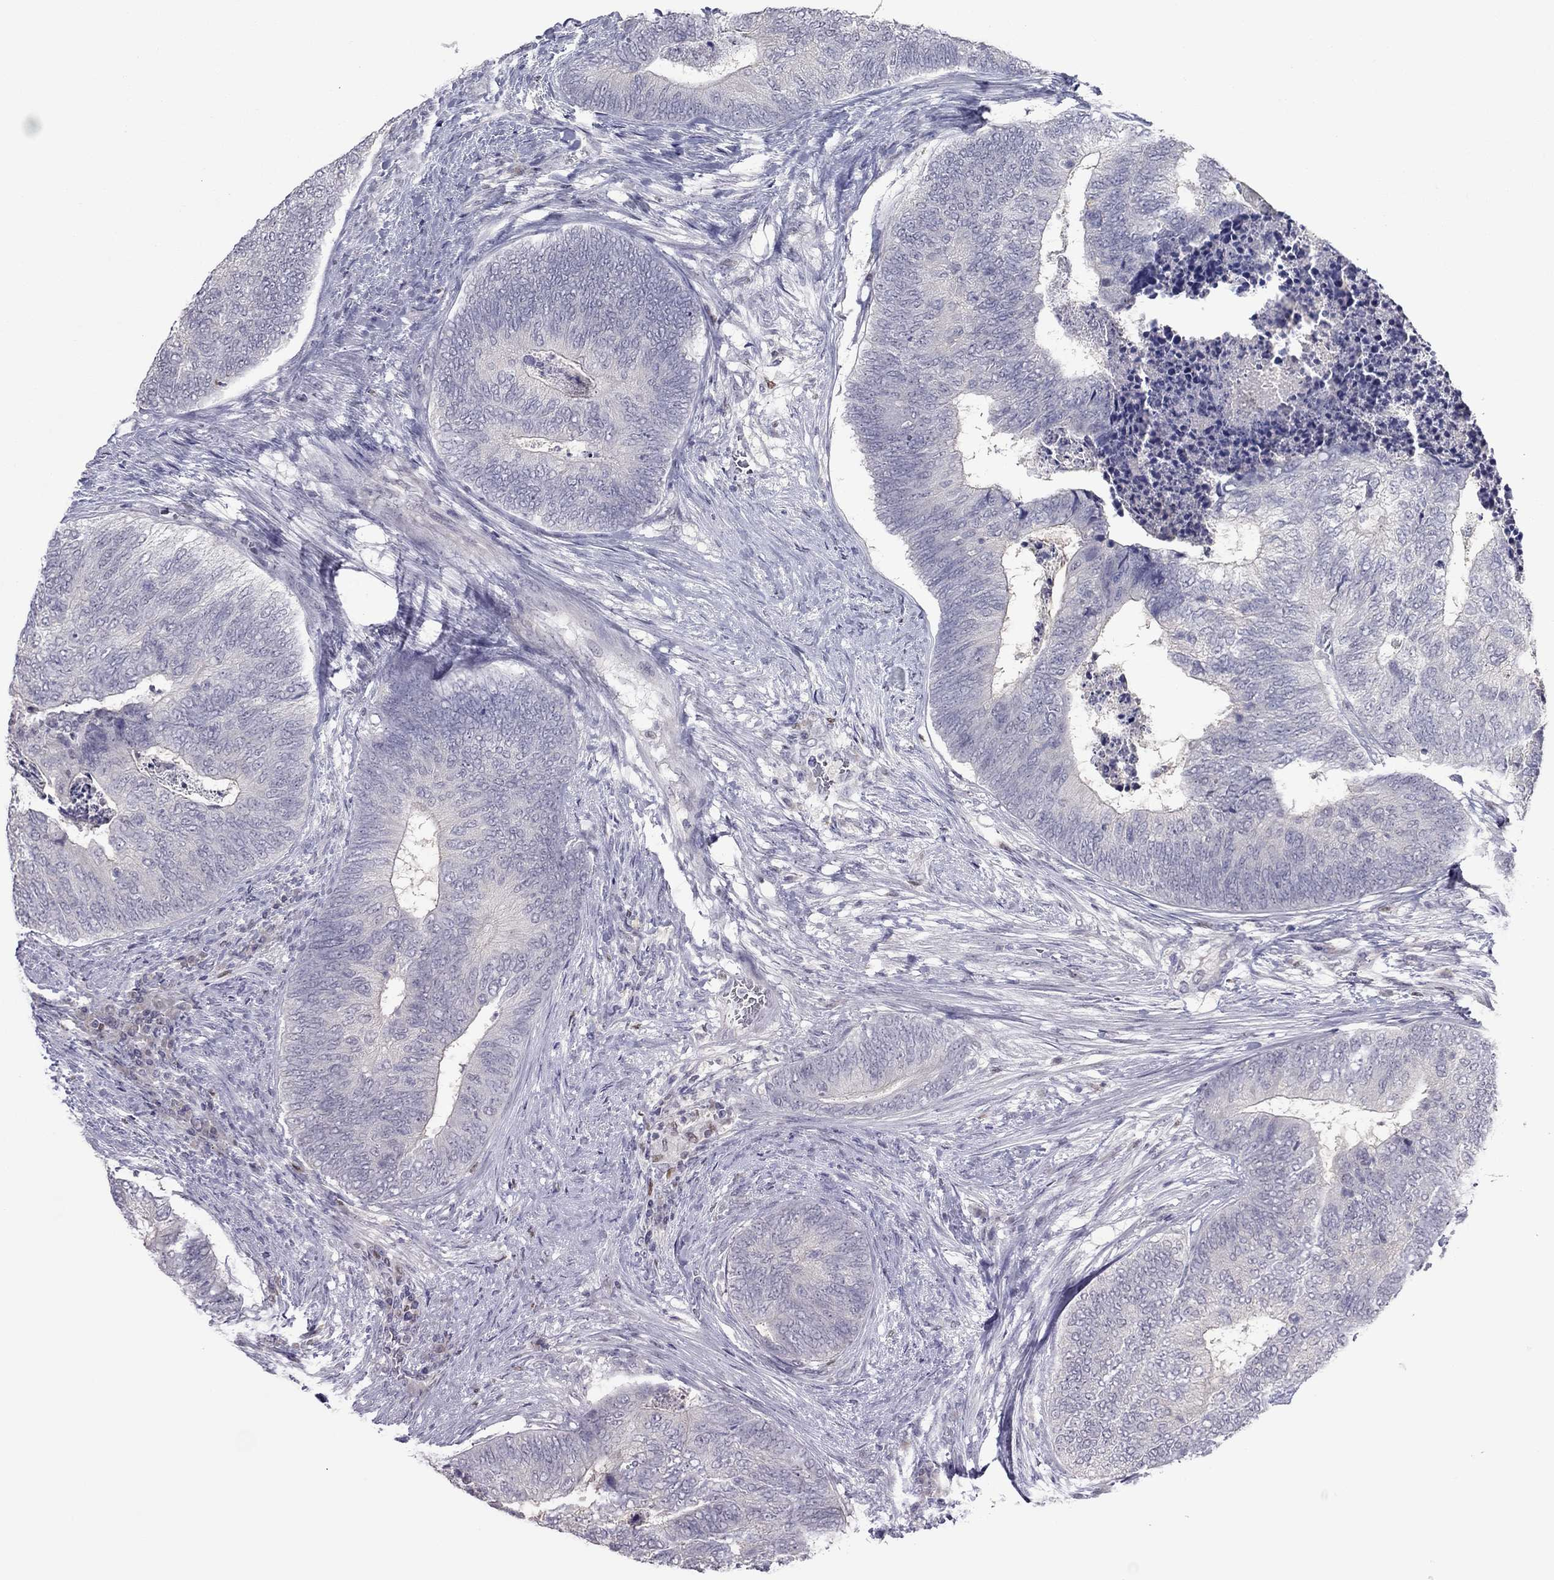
{"staining": {"intensity": "negative", "quantity": "none", "location": "none"}, "tissue": "colorectal cancer", "cell_type": "Tumor cells", "image_type": "cancer", "snomed": [{"axis": "morphology", "description": "Adenocarcinoma, NOS"}, {"axis": "topography", "description": "Colon"}], "caption": "Immunohistochemistry (IHC) of human colorectal adenocarcinoma shows no expression in tumor cells. (Stains: DAB (3,3'-diaminobenzidine) immunohistochemistry (IHC) with hematoxylin counter stain, Microscopy: brightfield microscopy at high magnification).", "gene": "SPINT3", "patient": {"sex": "female", "age": 67}}